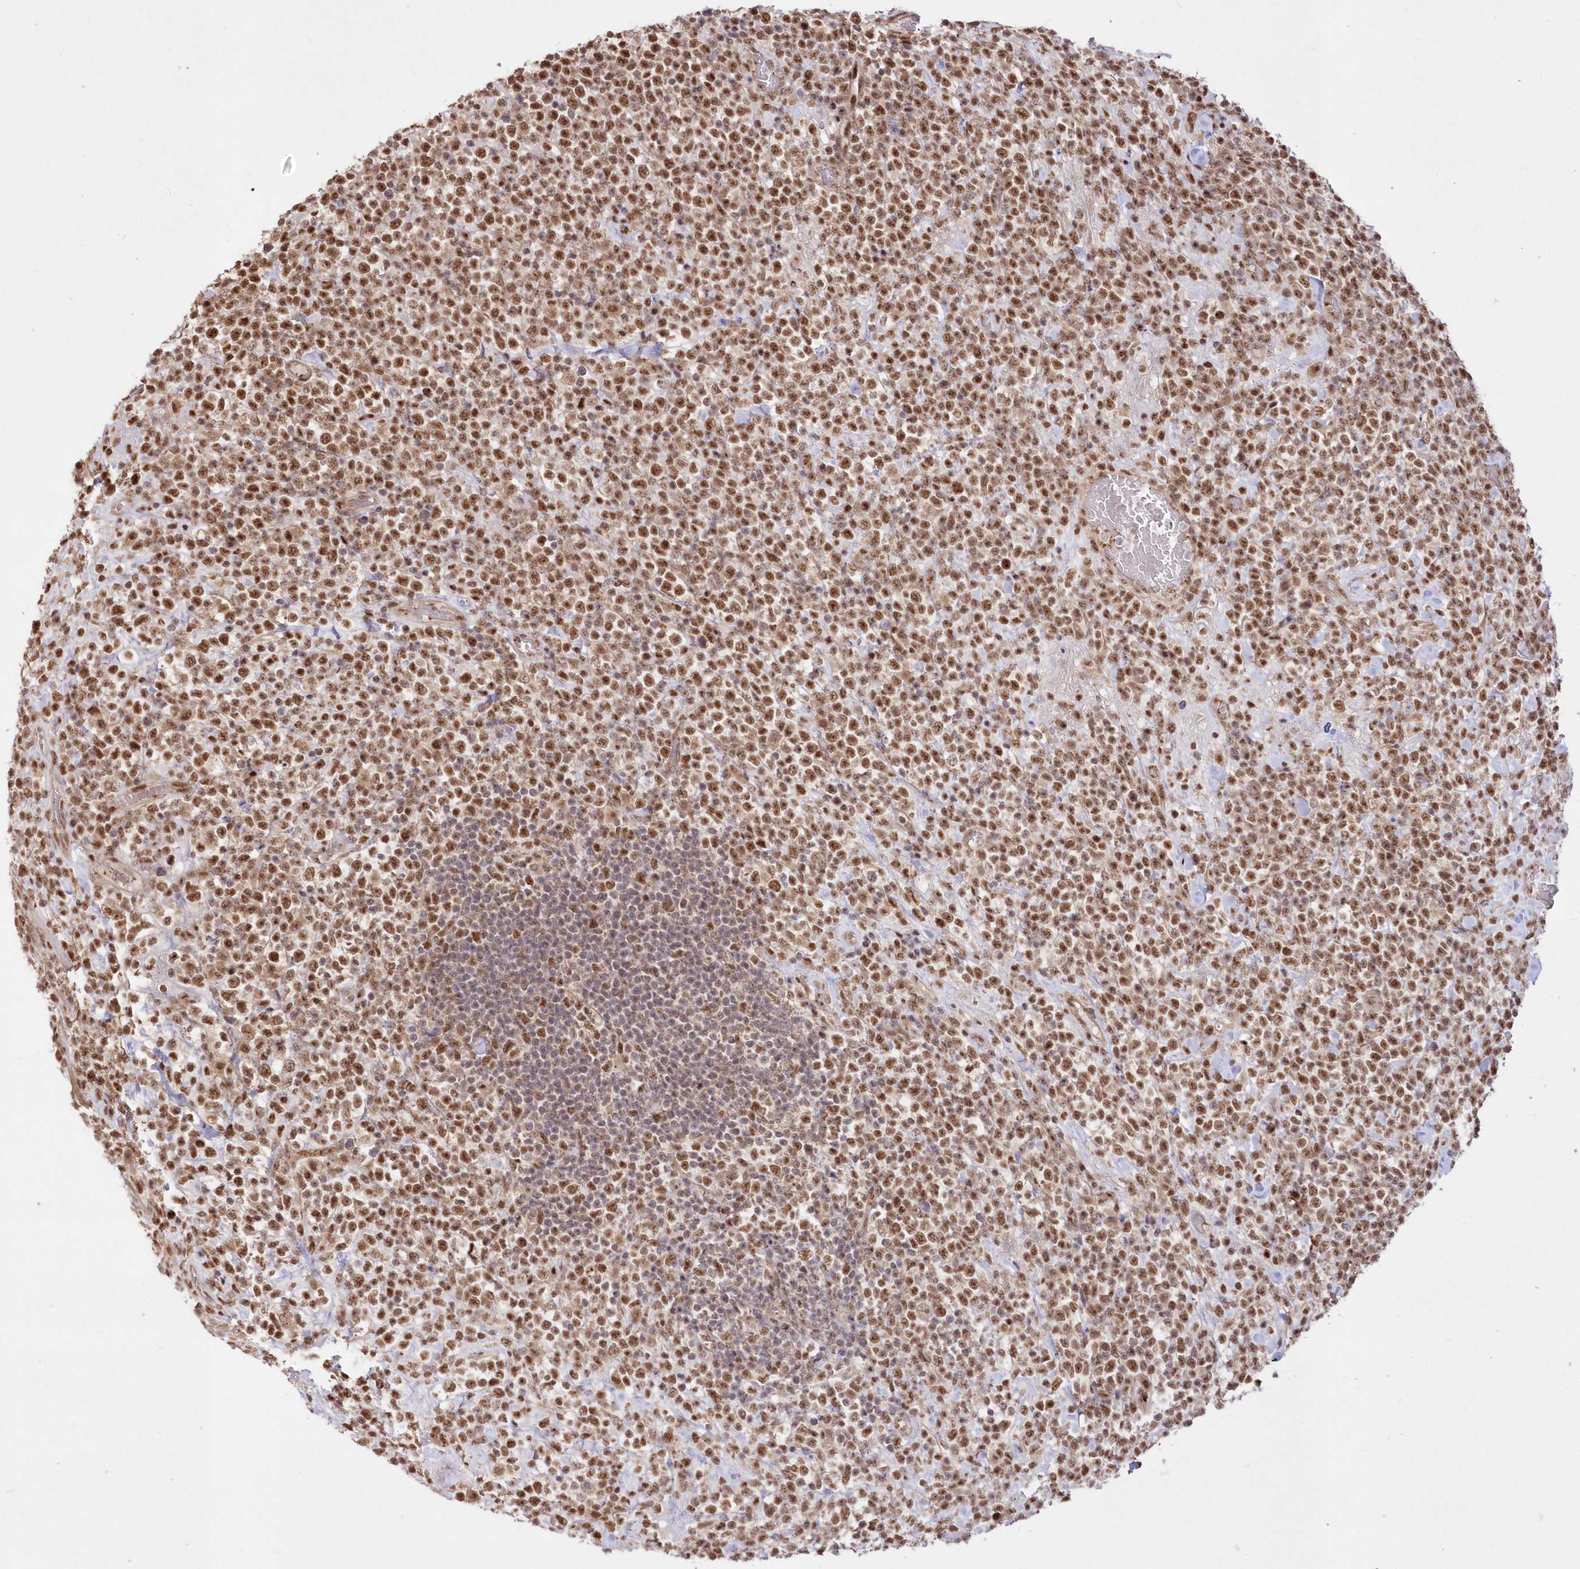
{"staining": {"intensity": "moderate", "quantity": ">75%", "location": "nuclear"}, "tissue": "lymphoma", "cell_type": "Tumor cells", "image_type": "cancer", "snomed": [{"axis": "morphology", "description": "Malignant lymphoma, non-Hodgkin's type, High grade"}, {"axis": "topography", "description": "Colon"}], "caption": "Lymphoma was stained to show a protein in brown. There is medium levels of moderate nuclear positivity in approximately >75% of tumor cells. The protein is stained brown, and the nuclei are stained in blue (DAB (3,3'-diaminobenzidine) IHC with brightfield microscopy, high magnification).", "gene": "WBP1L", "patient": {"sex": "female", "age": 53}}